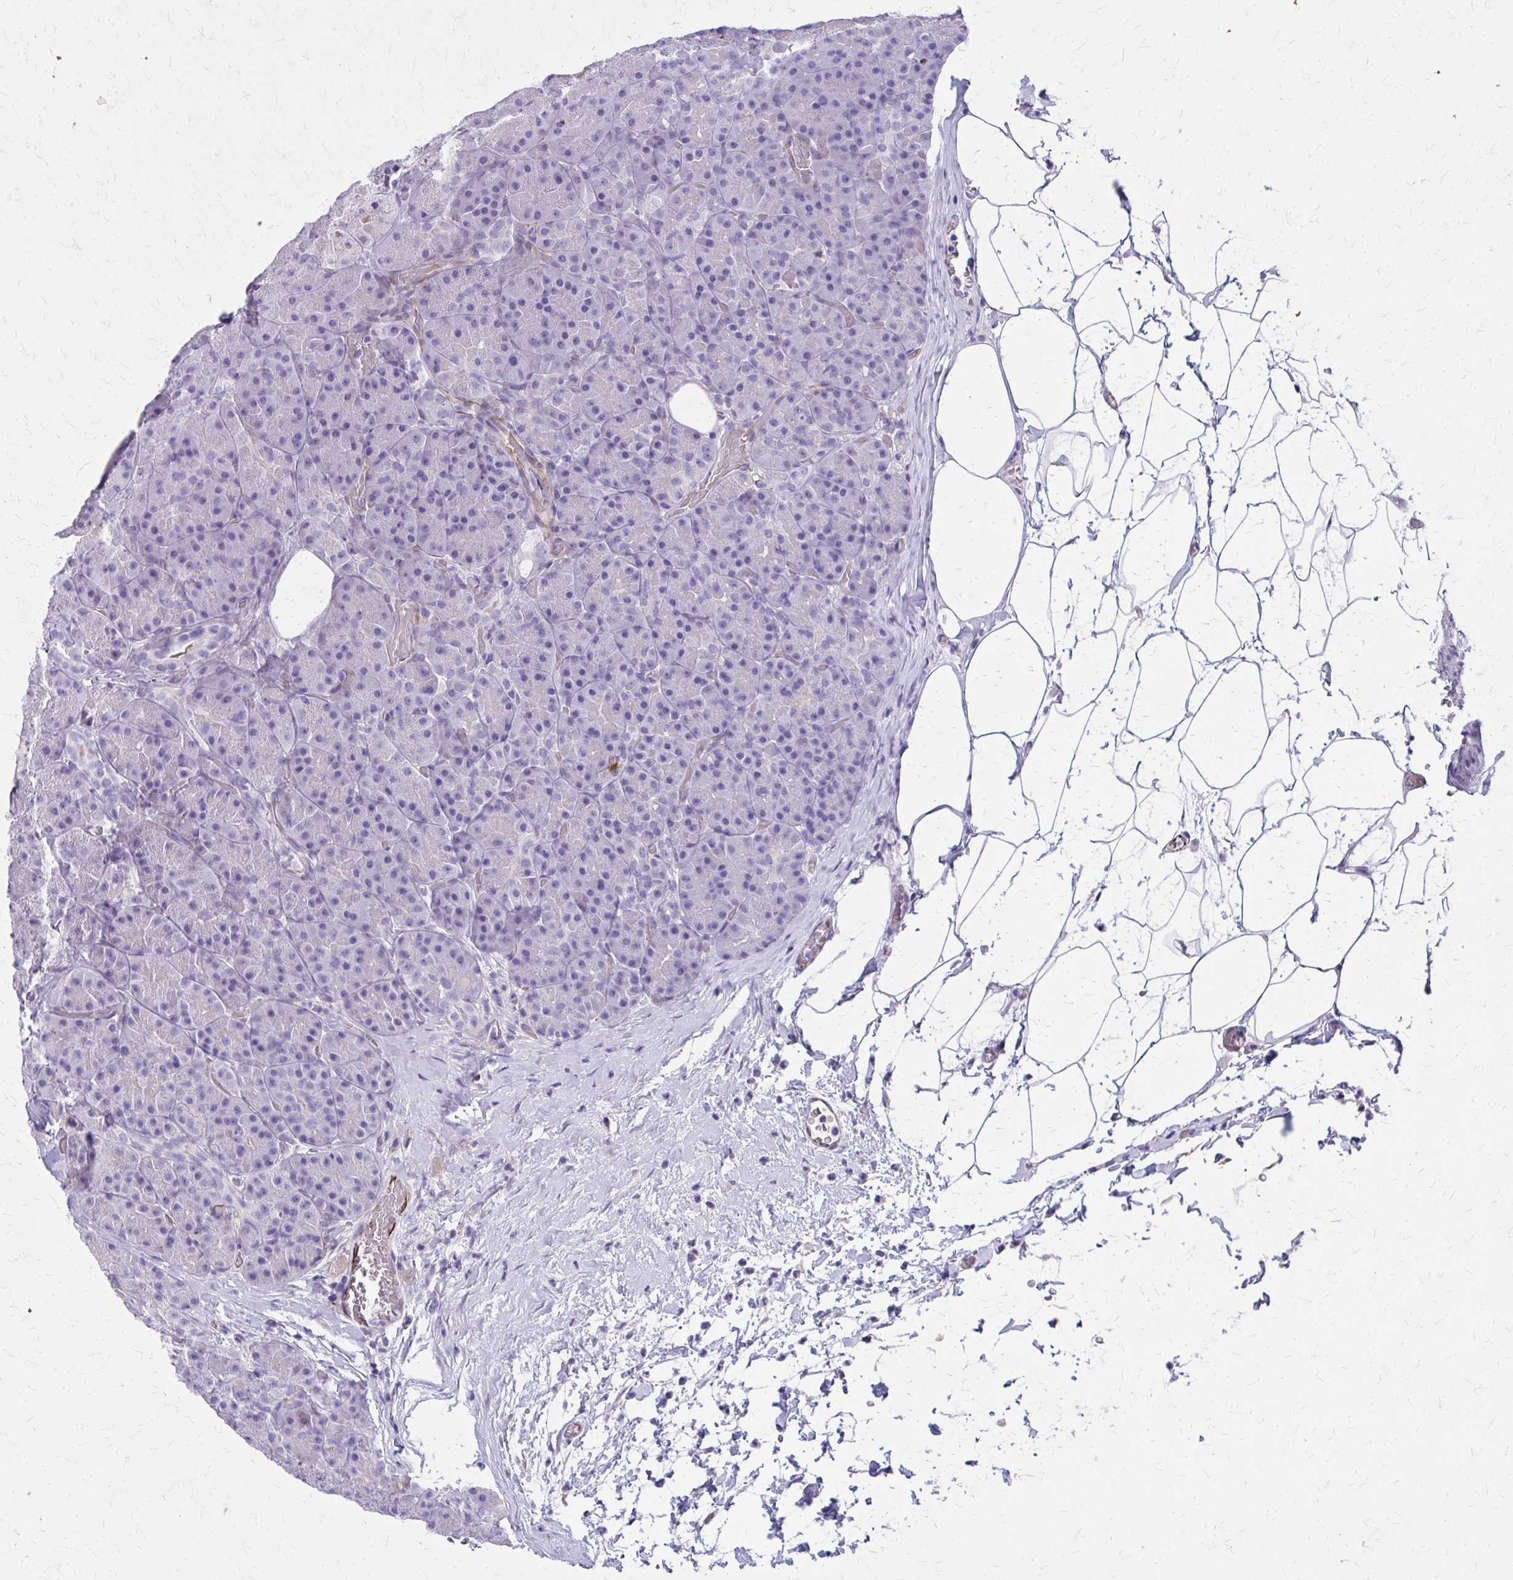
{"staining": {"intensity": "negative", "quantity": "none", "location": "none"}, "tissue": "pancreas", "cell_type": "Exocrine glandular cells", "image_type": "normal", "snomed": [{"axis": "morphology", "description": "Normal tissue, NOS"}, {"axis": "topography", "description": "Pancreas"}], "caption": "IHC micrograph of unremarkable human pancreas stained for a protein (brown), which displays no positivity in exocrine glandular cells.", "gene": "TRIM6", "patient": {"sex": "male", "age": 57}}